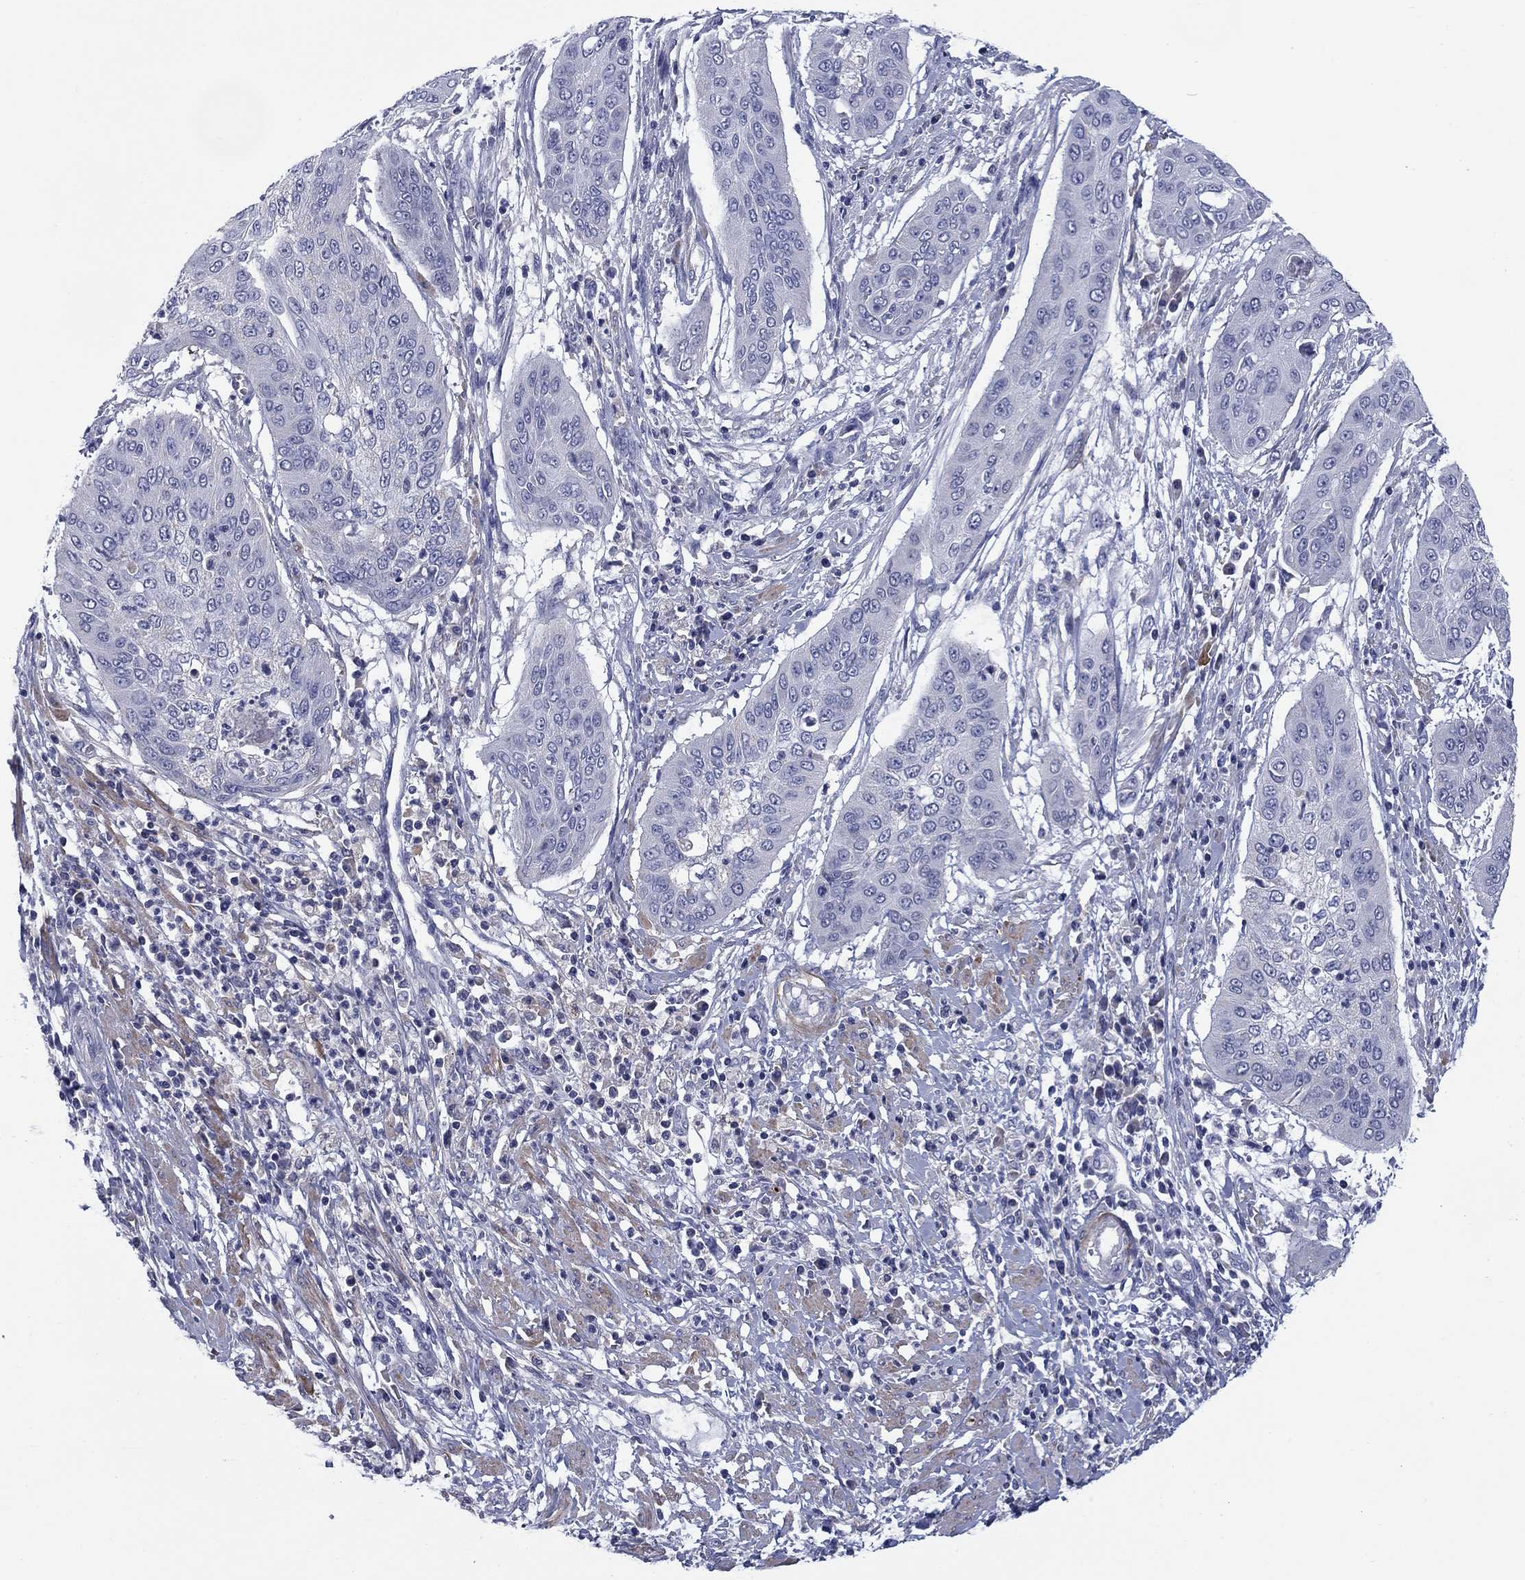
{"staining": {"intensity": "negative", "quantity": "none", "location": "none"}, "tissue": "cervical cancer", "cell_type": "Tumor cells", "image_type": "cancer", "snomed": [{"axis": "morphology", "description": "Squamous cell carcinoma, NOS"}, {"axis": "topography", "description": "Cervix"}], "caption": "Immunohistochemistry histopathology image of neoplastic tissue: human cervical squamous cell carcinoma stained with DAB (3,3'-diaminobenzidine) shows no significant protein expression in tumor cells. Brightfield microscopy of IHC stained with DAB (3,3'-diaminobenzidine) (brown) and hematoxylin (blue), captured at high magnification.", "gene": "FRK", "patient": {"sex": "female", "age": 39}}